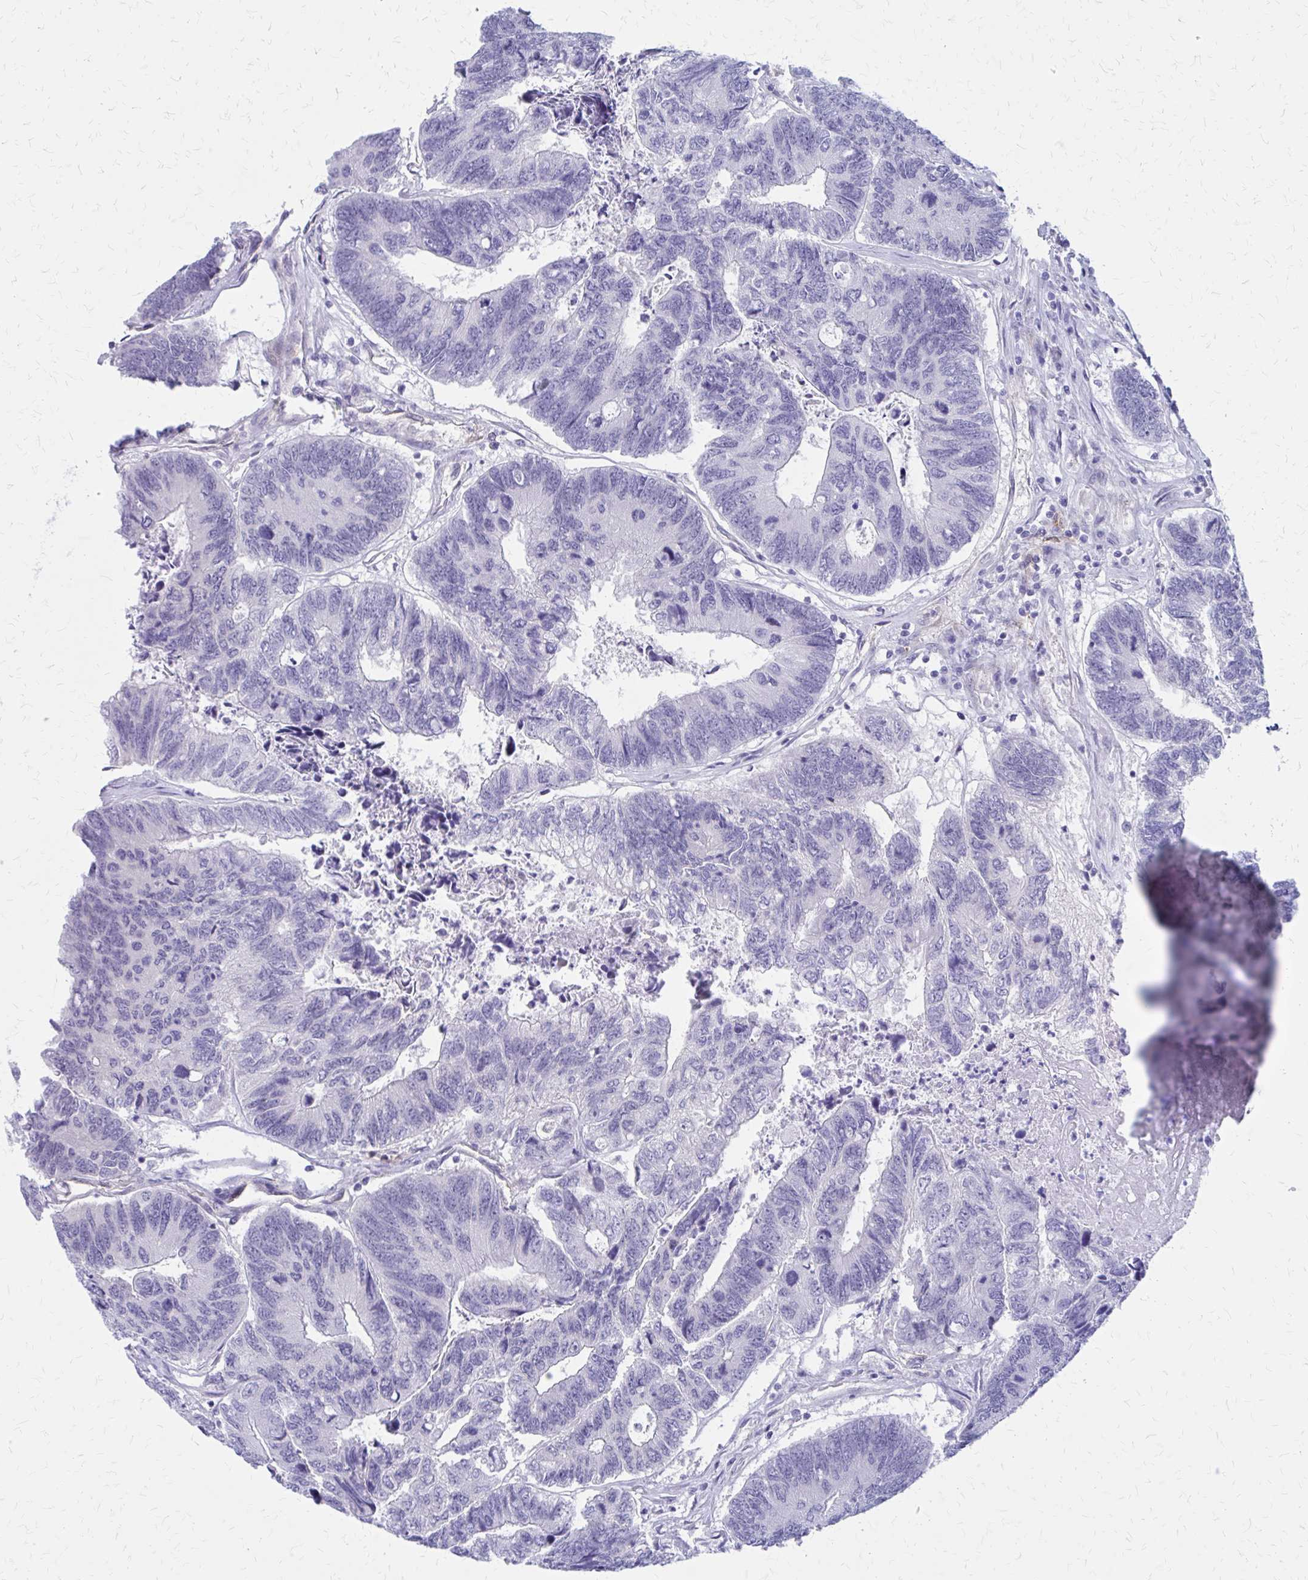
{"staining": {"intensity": "negative", "quantity": "none", "location": "none"}, "tissue": "colorectal cancer", "cell_type": "Tumor cells", "image_type": "cancer", "snomed": [{"axis": "morphology", "description": "Adenocarcinoma, NOS"}, {"axis": "topography", "description": "Colon"}], "caption": "Immunohistochemistry micrograph of human colorectal cancer (adenocarcinoma) stained for a protein (brown), which displays no staining in tumor cells.", "gene": "CLIC2", "patient": {"sex": "female", "age": 67}}